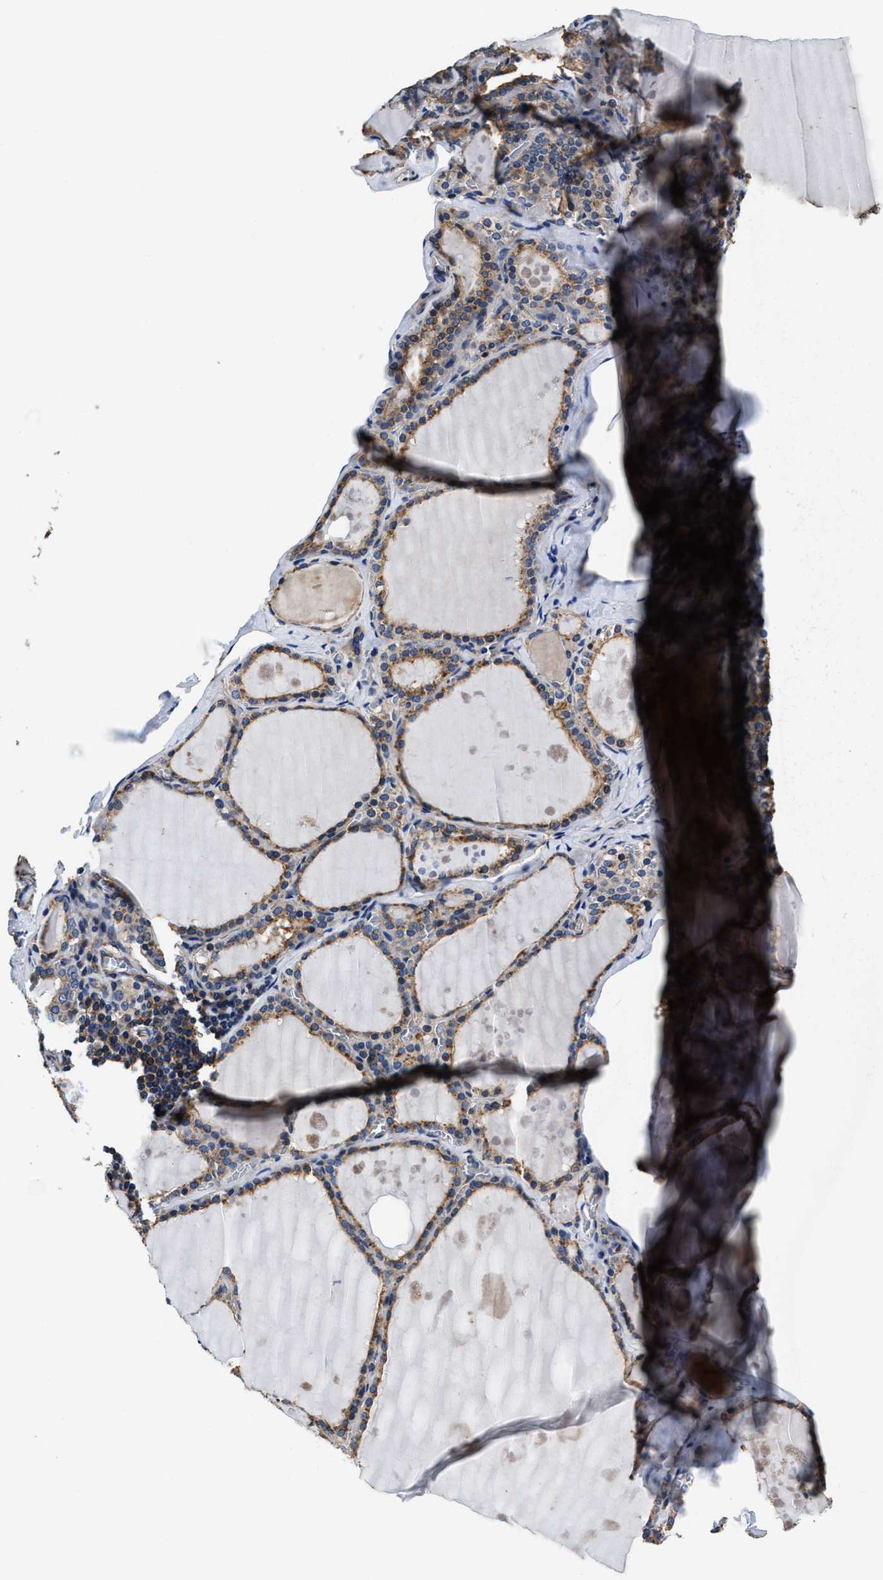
{"staining": {"intensity": "moderate", "quantity": ">75%", "location": "cytoplasmic/membranous"}, "tissue": "thyroid gland", "cell_type": "Glandular cells", "image_type": "normal", "snomed": [{"axis": "morphology", "description": "Normal tissue, NOS"}, {"axis": "topography", "description": "Thyroid gland"}], "caption": "Brown immunohistochemical staining in unremarkable thyroid gland displays moderate cytoplasmic/membranous staining in approximately >75% of glandular cells.", "gene": "PPP1R9B", "patient": {"sex": "male", "age": 56}}